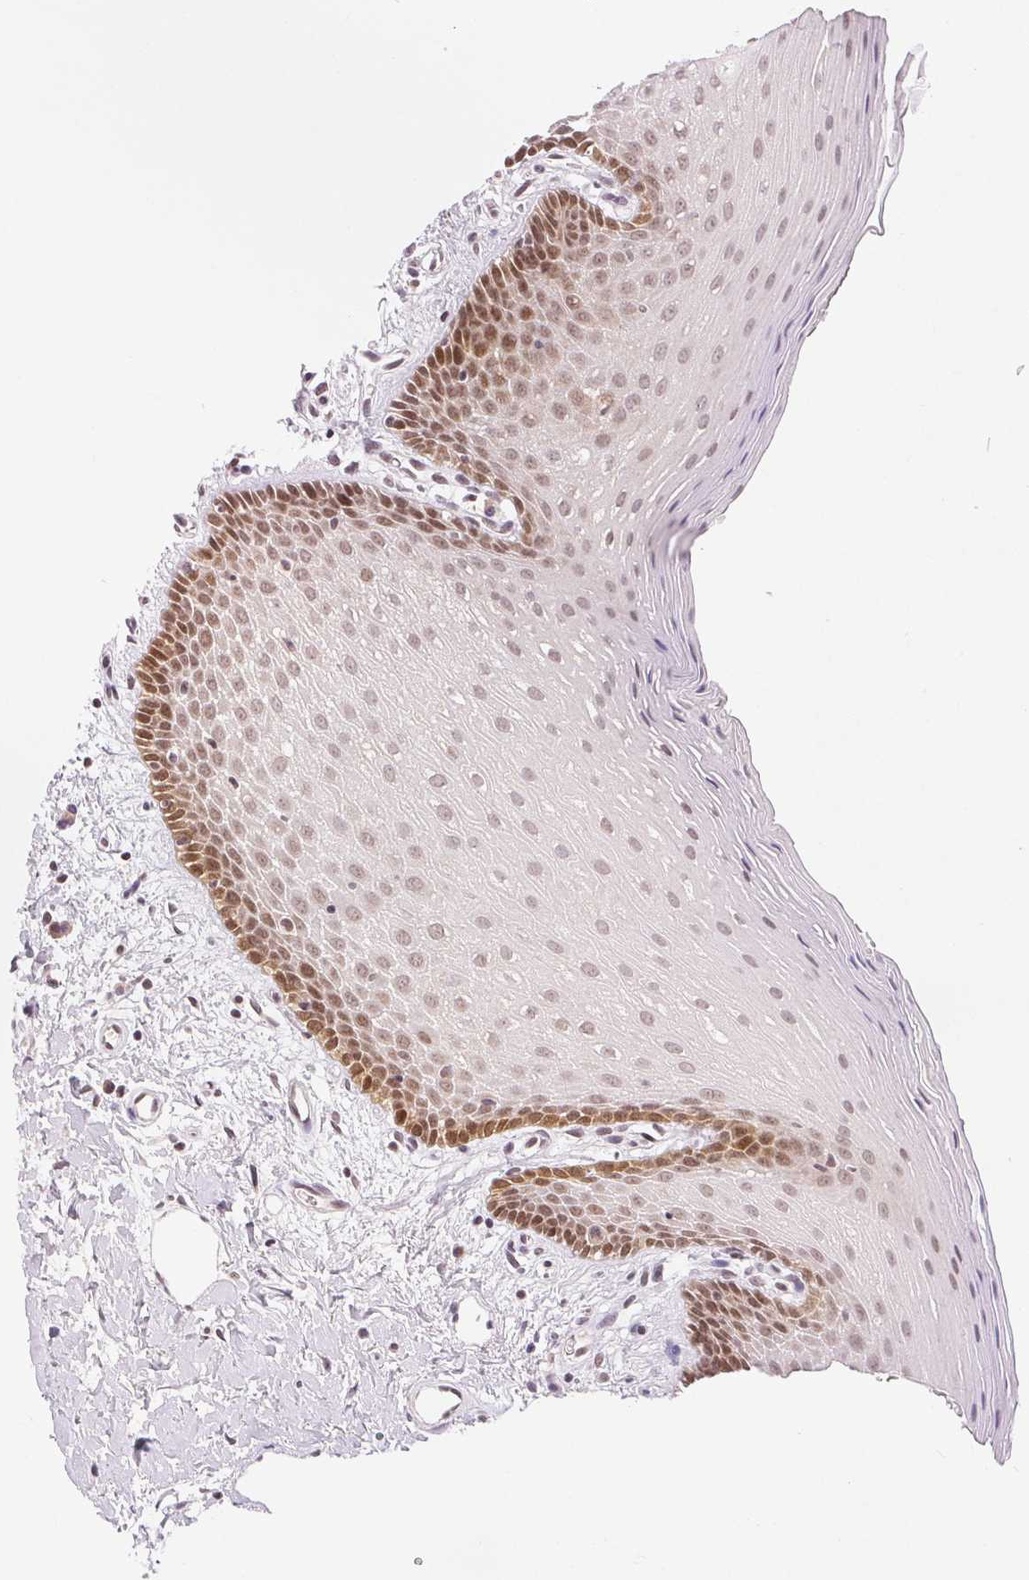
{"staining": {"intensity": "moderate", "quantity": "25%-75%", "location": "nuclear"}, "tissue": "oral mucosa", "cell_type": "Squamous epithelial cells", "image_type": "normal", "snomed": [{"axis": "morphology", "description": "Normal tissue, NOS"}, {"axis": "topography", "description": "Oral tissue"}], "caption": "Squamous epithelial cells demonstrate moderate nuclear positivity in about 25%-75% of cells in benign oral mucosa. (Brightfield microscopy of DAB IHC at high magnification).", "gene": "DEK", "patient": {"sex": "female", "age": 43}}